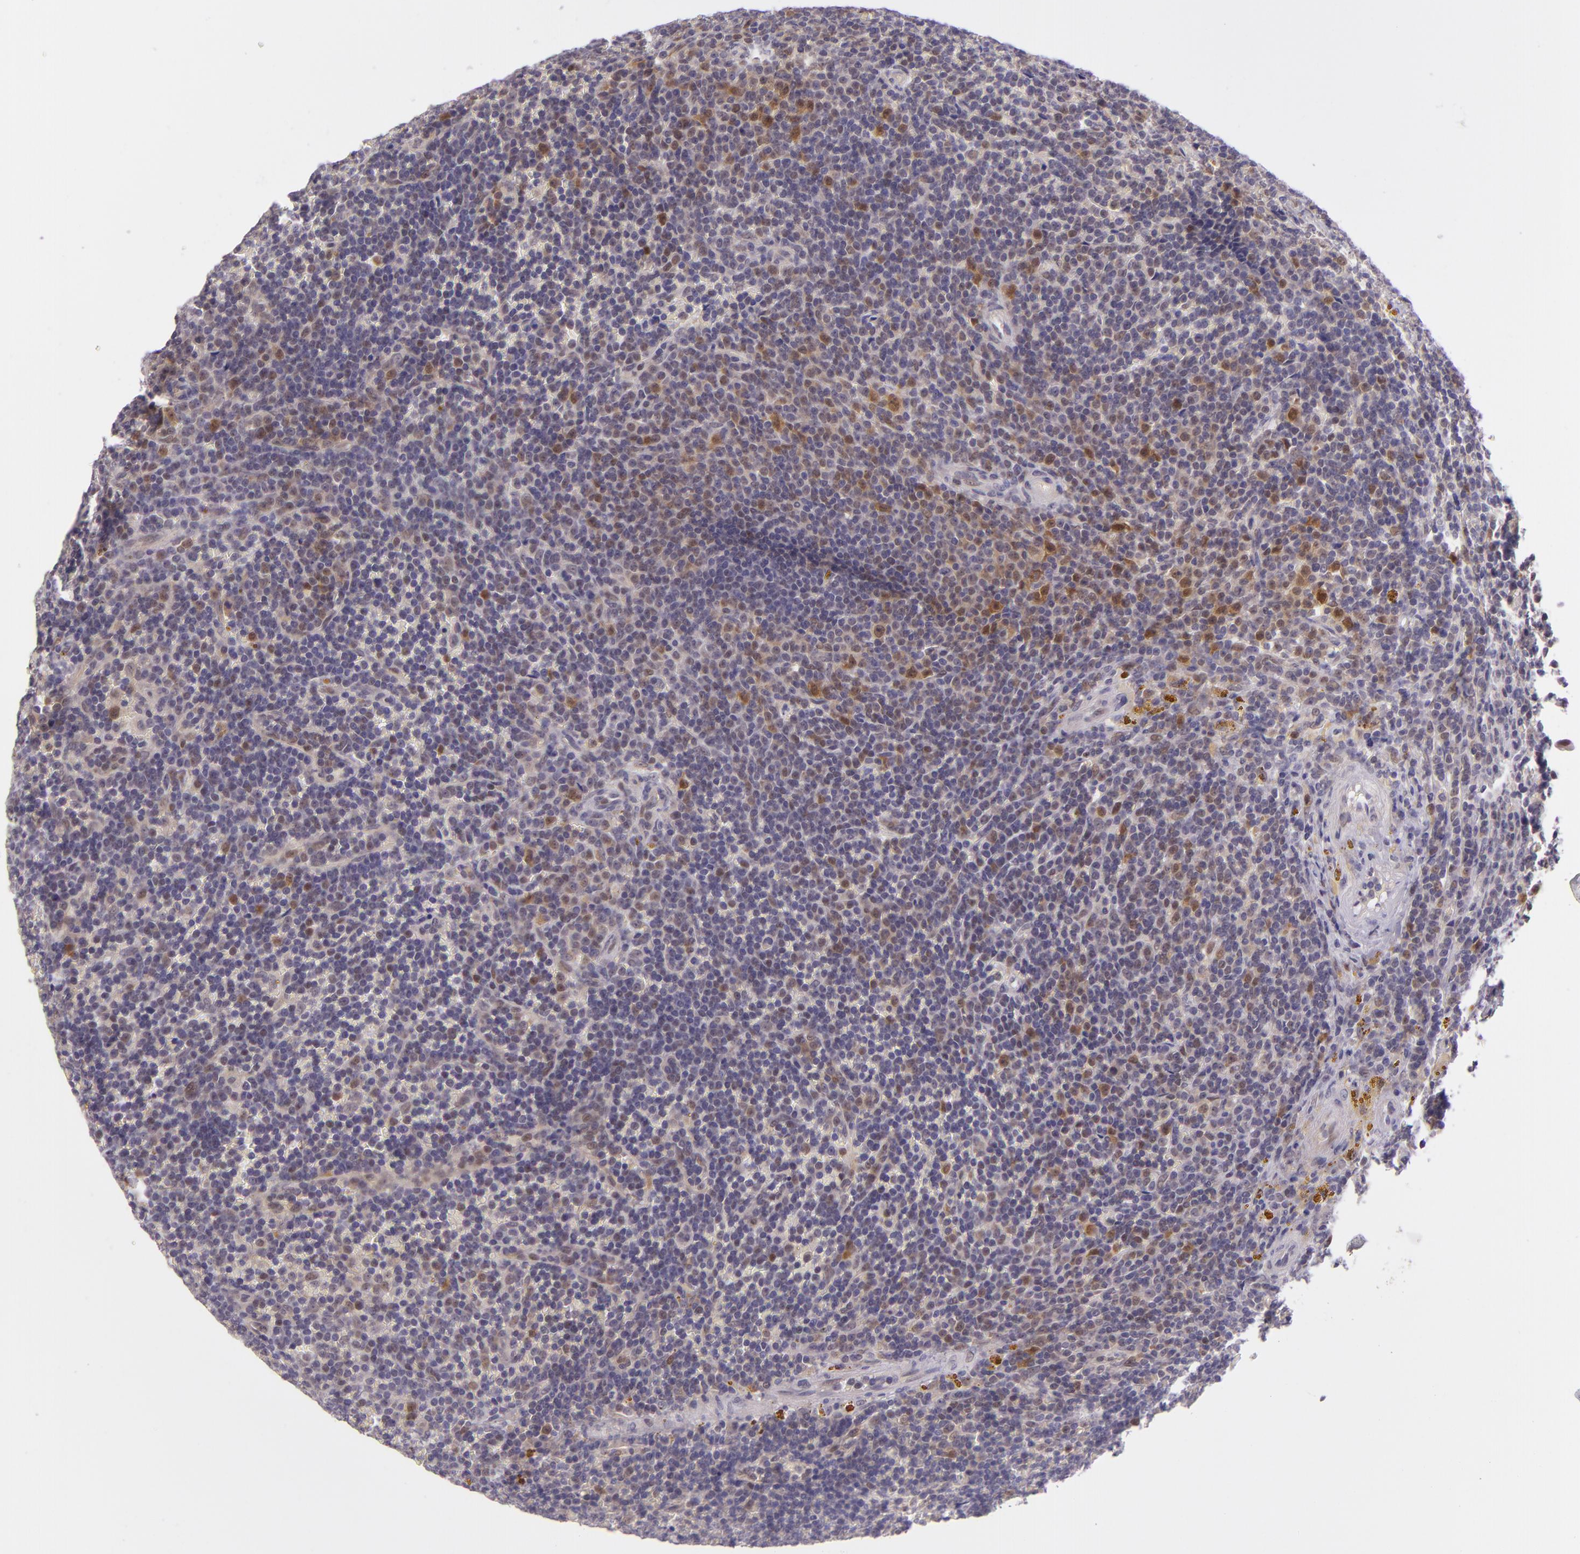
{"staining": {"intensity": "weak", "quantity": "25%-75%", "location": "nuclear"}, "tissue": "lymphoma", "cell_type": "Tumor cells", "image_type": "cancer", "snomed": [{"axis": "morphology", "description": "Malignant lymphoma, non-Hodgkin's type, Low grade"}, {"axis": "topography", "description": "Spleen"}], "caption": "The photomicrograph reveals immunohistochemical staining of low-grade malignant lymphoma, non-Hodgkin's type. There is weak nuclear positivity is appreciated in about 25%-75% of tumor cells. The protein is stained brown, and the nuclei are stained in blue (DAB IHC with brightfield microscopy, high magnification).", "gene": "CSE1L", "patient": {"sex": "male", "age": 80}}